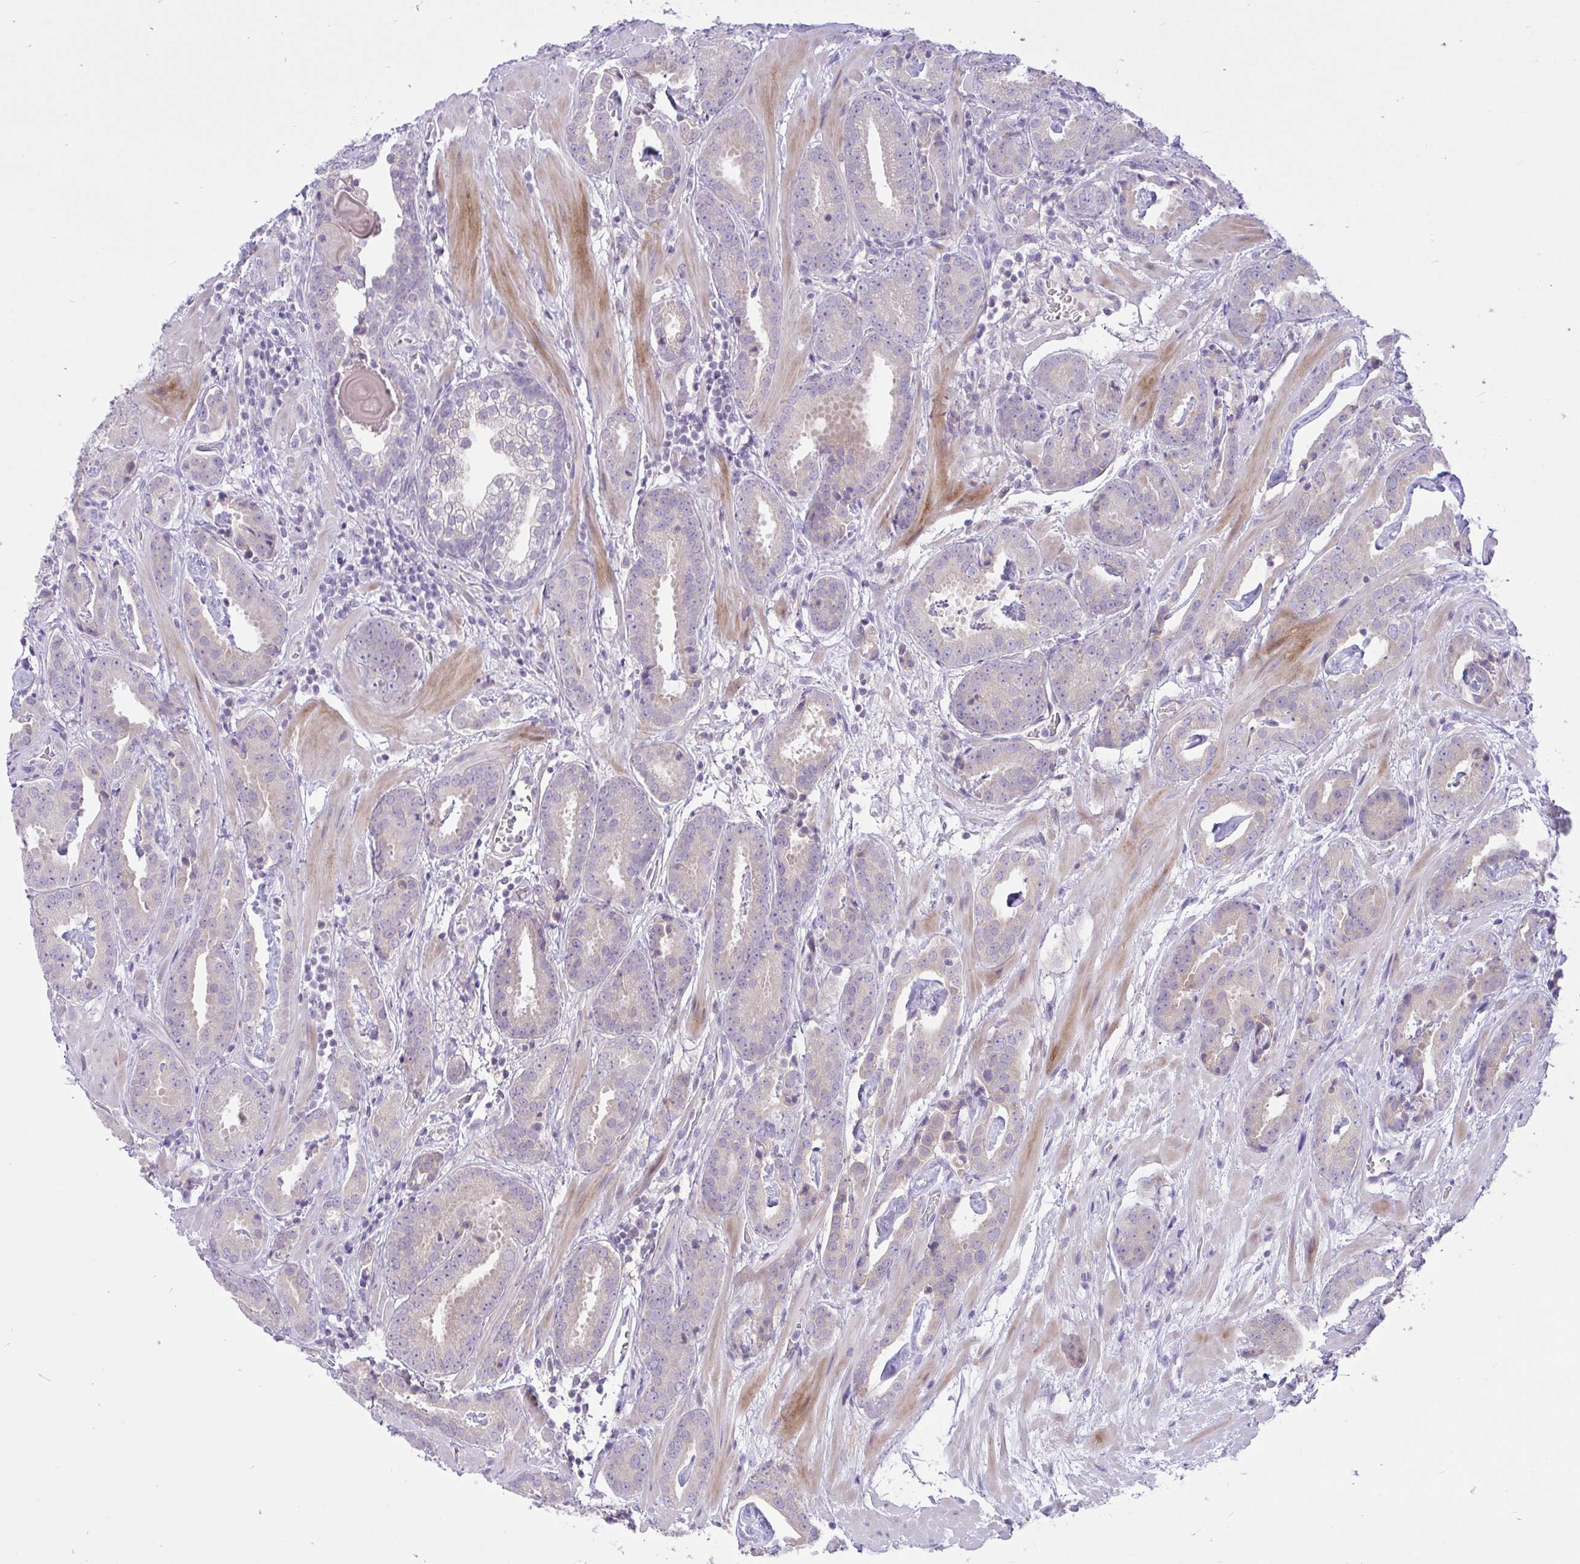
{"staining": {"intensity": "weak", "quantity": "<25%", "location": "cytoplasmic/membranous"}, "tissue": "prostate cancer", "cell_type": "Tumor cells", "image_type": "cancer", "snomed": [{"axis": "morphology", "description": "Adenocarcinoma, Low grade"}, {"axis": "topography", "description": "Prostate"}], "caption": "This is a image of immunohistochemistry (IHC) staining of prostate low-grade adenocarcinoma, which shows no staining in tumor cells.", "gene": "ZNF101", "patient": {"sex": "male", "age": 62}}